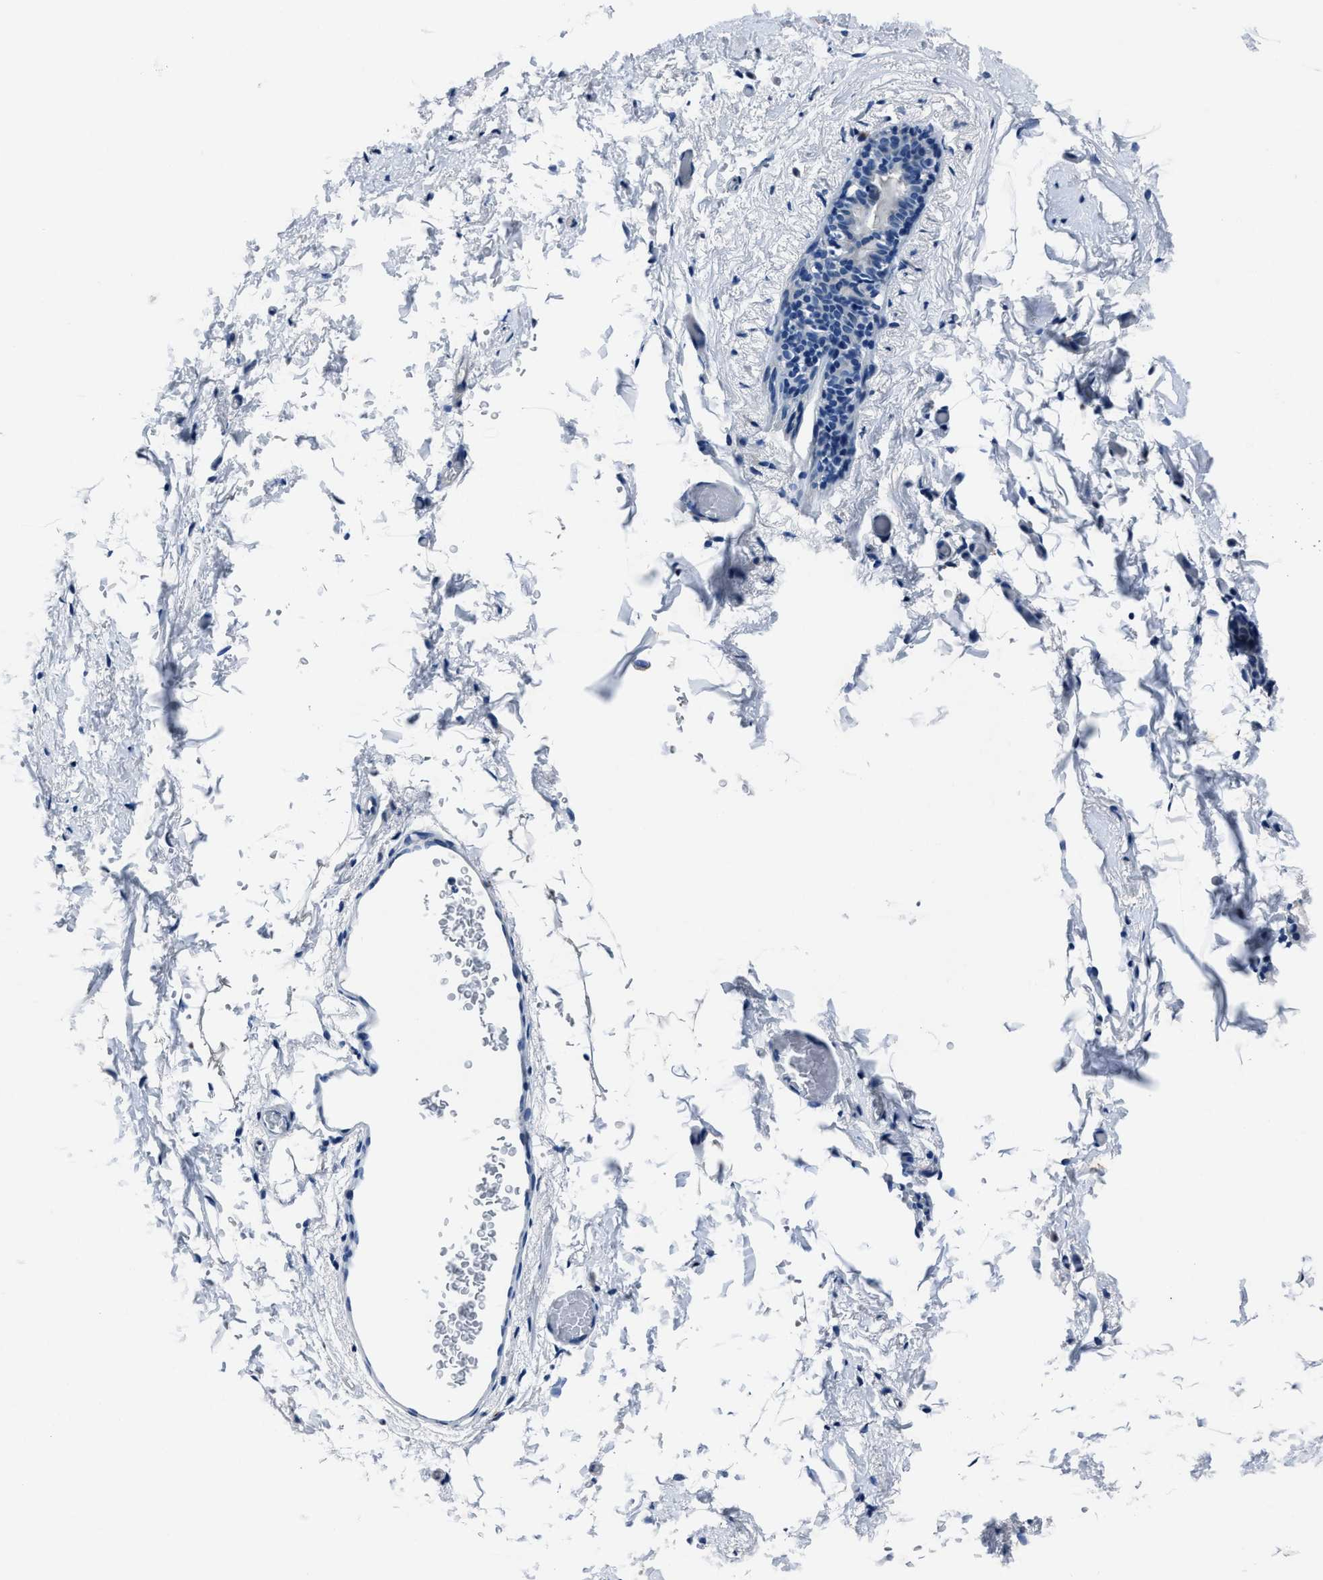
{"staining": {"intensity": "negative", "quantity": "none", "location": "none"}, "tissue": "breast", "cell_type": "Adipocytes", "image_type": "normal", "snomed": [{"axis": "morphology", "description": "Normal tissue, NOS"}, {"axis": "topography", "description": "Breast"}], "caption": "An immunohistochemistry histopathology image of unremarkable breast is shown. There is no staining in adipocytes of breast.", "gene": "NACAD", "patient": {"sex": "female", "age": 62}}